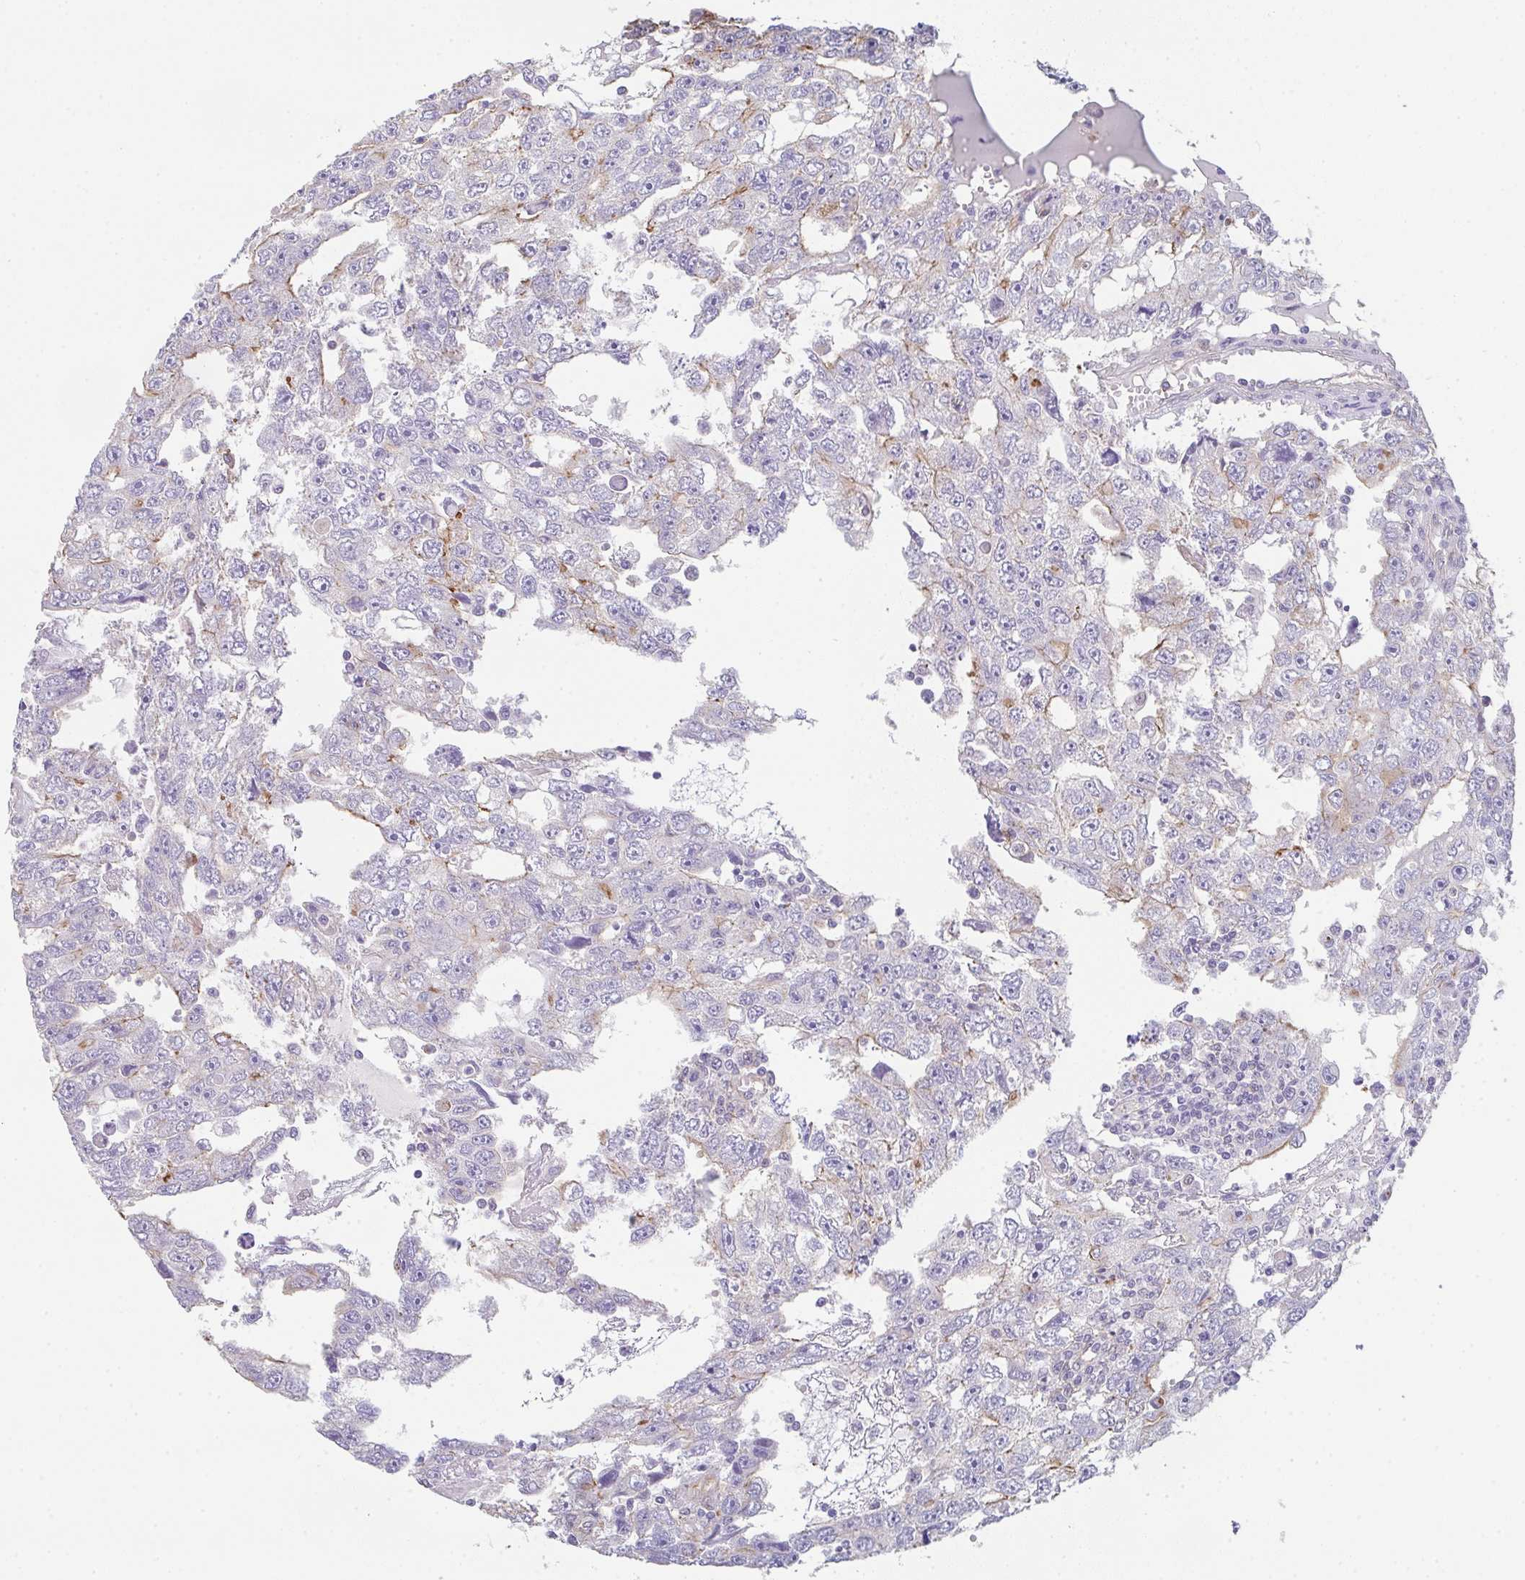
{"staining": {"intensity": "weak", "quantity": "<25%", "location": "cytoplasmic/membranous"}, "tissue": "testis cancer", "cell_type": "Tumor cells", "image_type": "cancer", "snomed": [{"axis": "morphology", "description": "Carcinoma, Embryonal, NOS"}, {"axis": "topography", "description": "Testis"}], "caption": "High magnification brightfield microscopy of testis cancer stained with DAB (brown) and counterstained with hematoxylin (blue): tumor cells show no significant positivity. The staining is performed using DAB (3,3'-diaminobenzidine) brown chromogen with nuclei counter-stained in using hematoxylin.", "gene": "DBN1", "patient": {"sex": "male", "age": 20}}